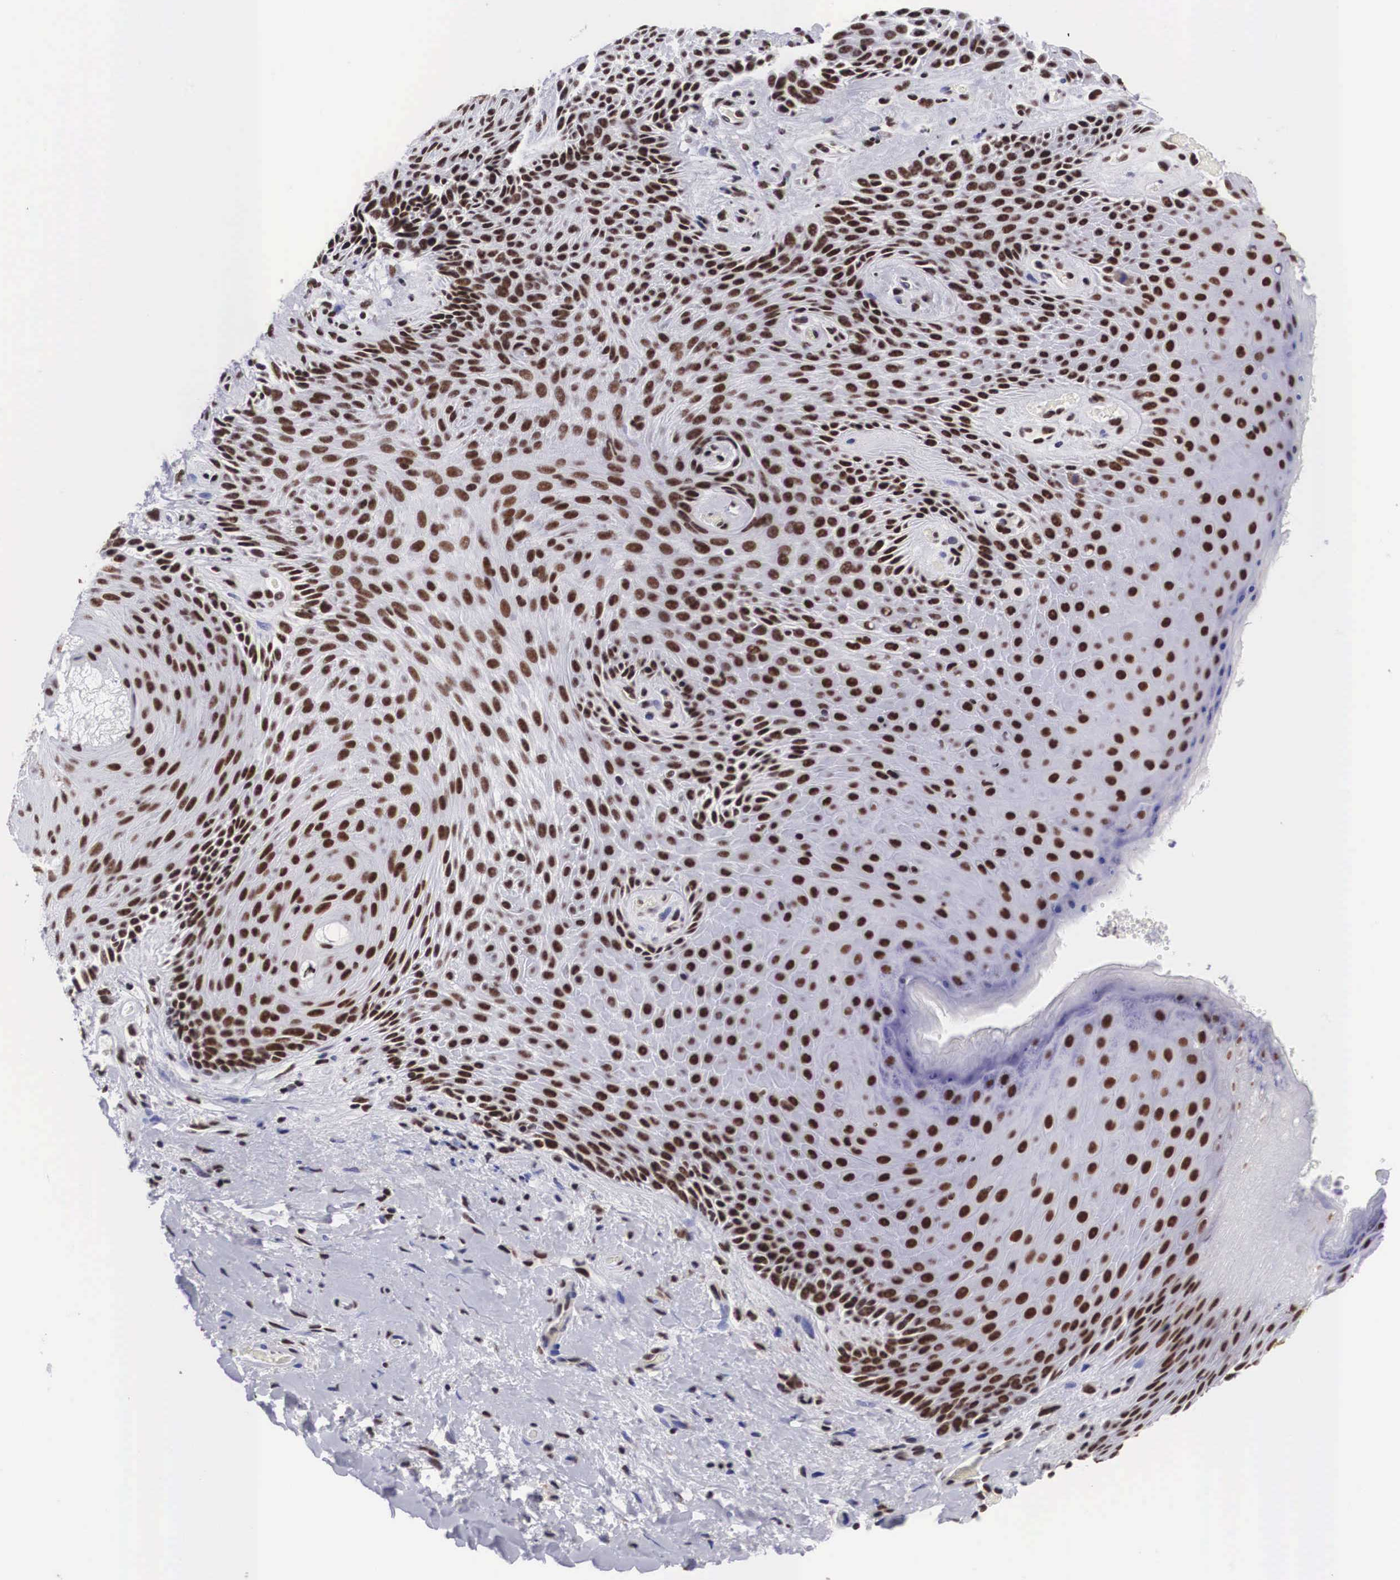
{"staining": {"intensity": "strong", "quantity": ">75%", "location": "nuclear"}, "tissue": "skin", "cell_type": "Epidermal cells", "image_type": "normal", "snomed": [{"axis": "morphology", "description": "Normal tissue, NOS"}, {"axis": "topography", "description": "Anal"}], "caption": "Benign skin was stained to show a protein in brown. There is high levels of strong nuclear staining in about >75% of epidermal cells.", "gene": "SF3A1", "patient": {"sex": "male", "age": 78}}